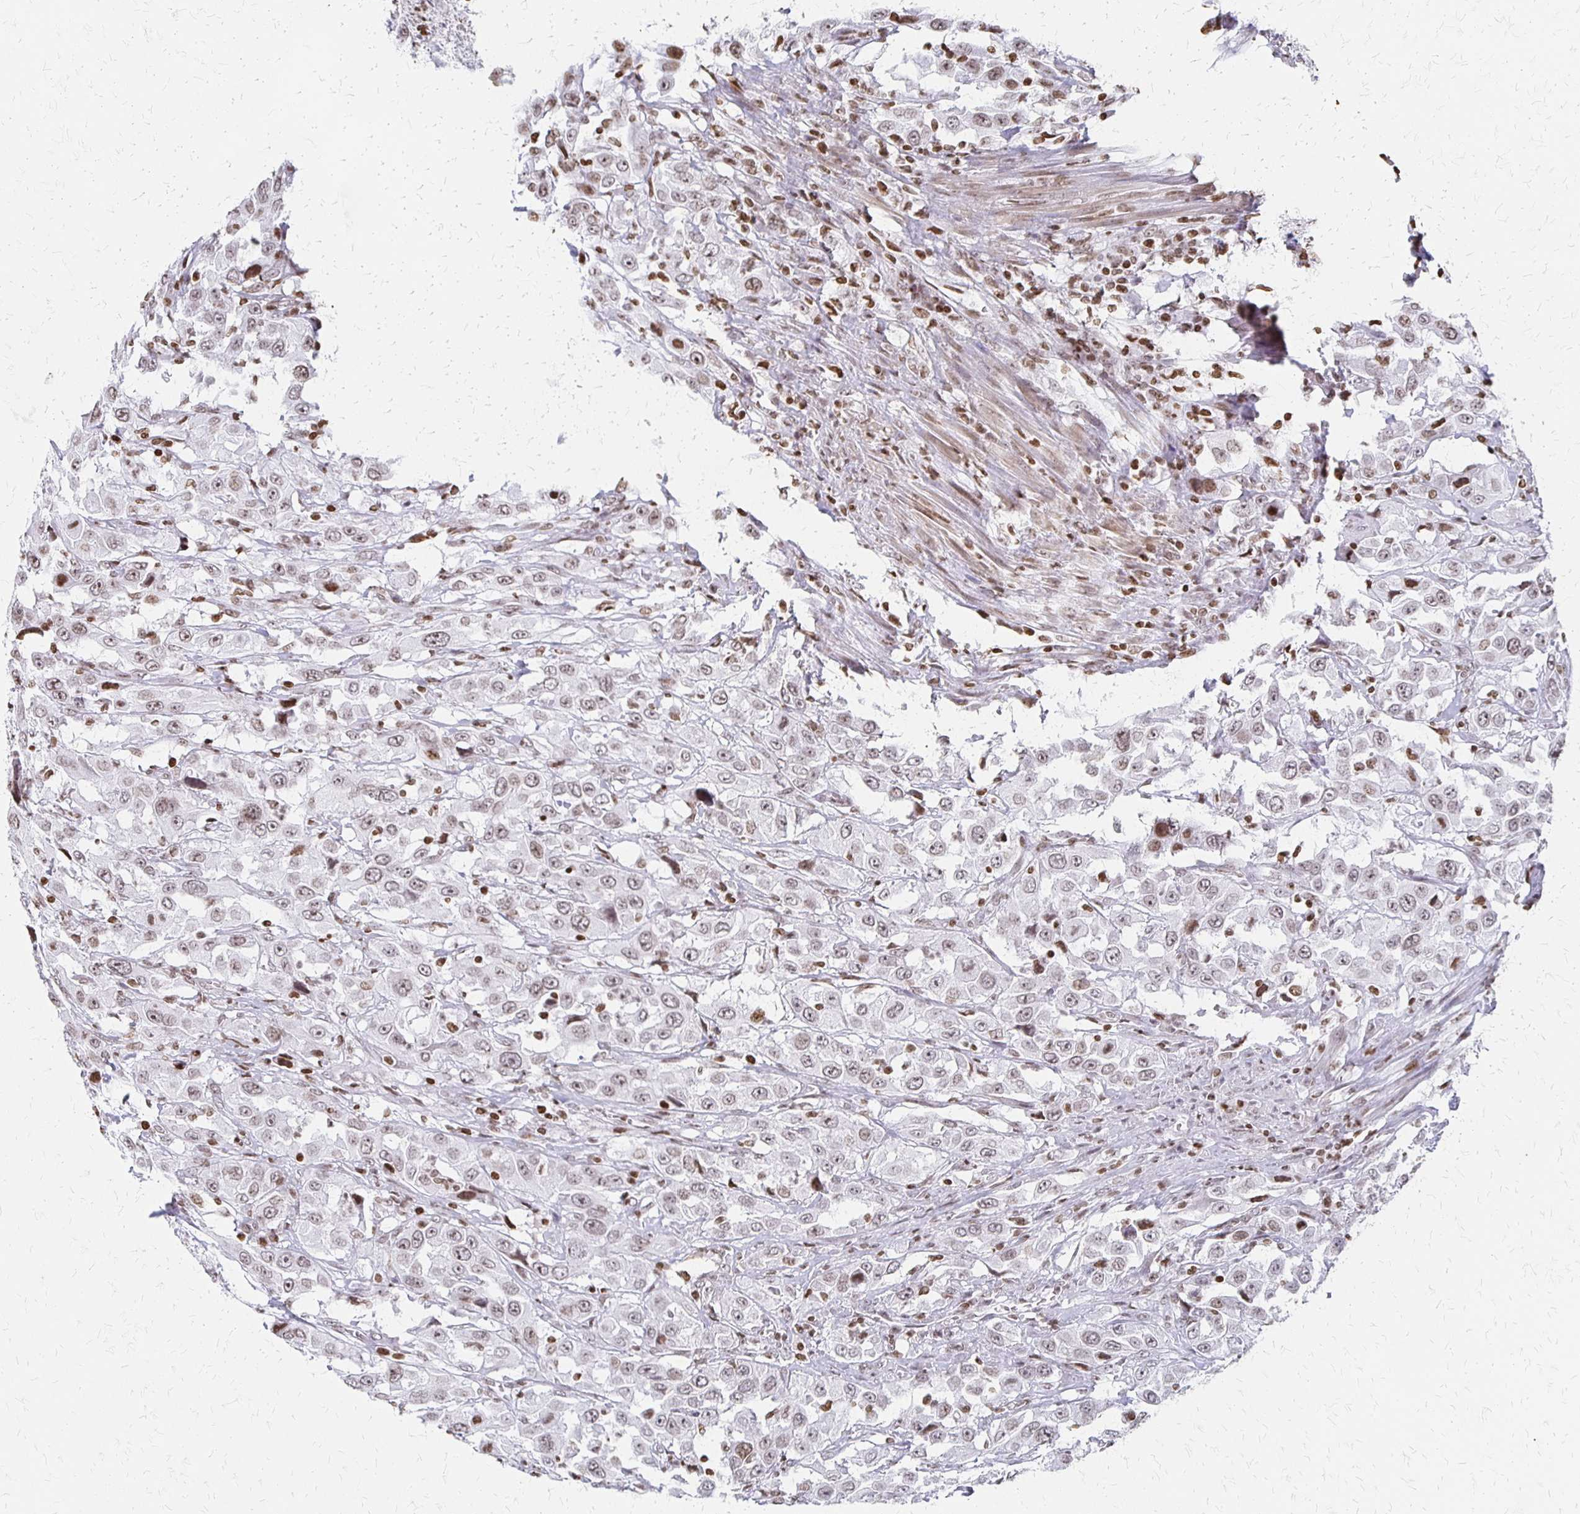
{"staining": {"intensity": "weak", "quantity": ">75%", "location": "nuclear"}, "tissue": "urothelial cancer", "cell_type": "Tumor cells", "image_type": "cancer", "snomed": [{"axis": "morphology", "description": "Urothelial carcinoma, High grade"}, {"axis": "topography", "description": "Urinary bladder"}], "caption": "DAB immunohistochemical staining of human urothelial cancer reveals weak nuclear protein expression in approximately >75% of tumor cells.", "gene": "ZNF280C", "patient": {"sex": "male", "age": 61}}